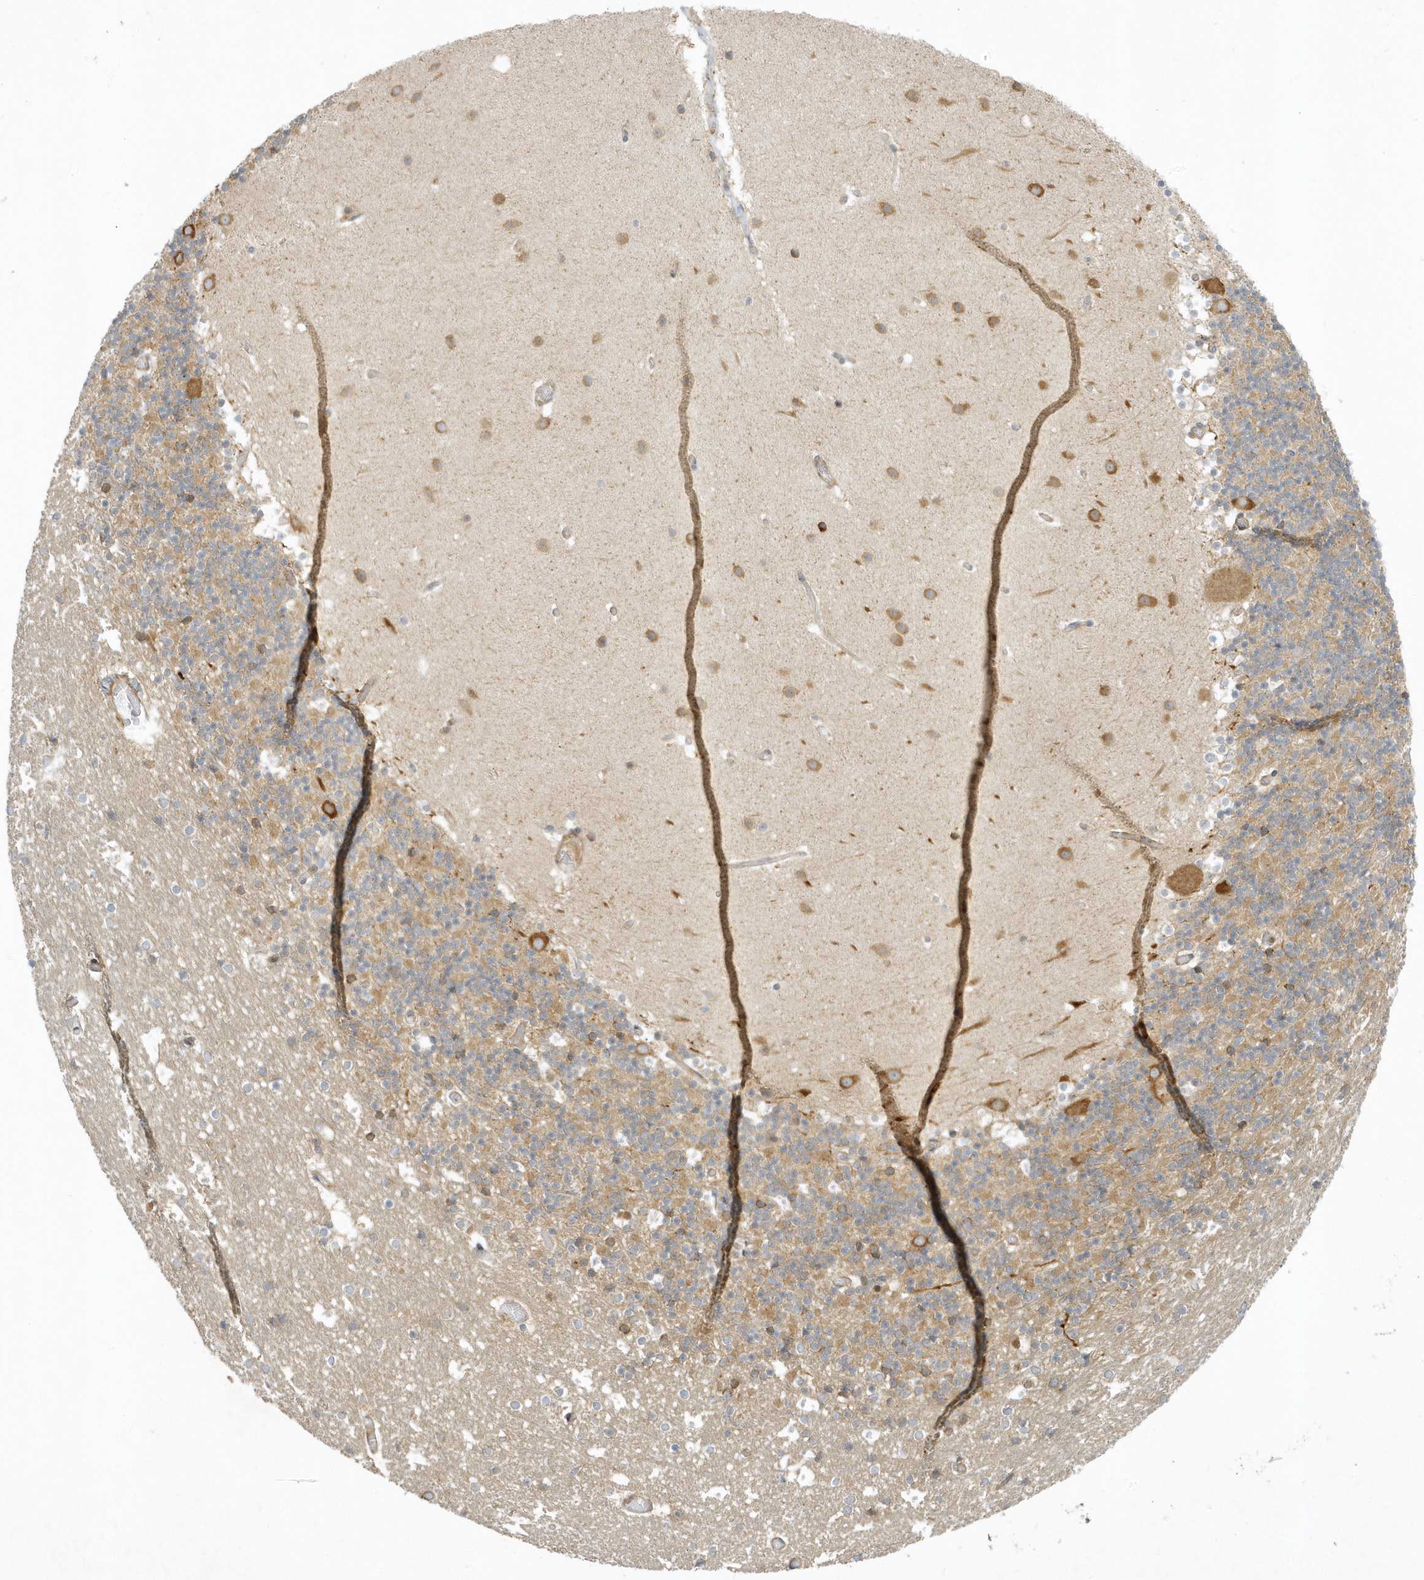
{"staining": {"intensity": "moderate", "quantity": ">75%", "location": "cytoplasmic/membranous"}, "tissue": "cerebellum", "cell_type": "Cells in granular layer", "image_type": "normal", "snomed": [{"axis": "morphology", "description": "Normal tissue, NOS"}, {"axis": "topography", "description": "Cerebellum"}], "caption": "Immunohistochemistry (DAB (3,3'-diaminobenzidine)) staining of benign cerebellum displays moderate cytoplasmic/membranous protein positivity in about >75% of cells in granular layer. The staining is performed using DAB (3,3'-diaminobenzidine) brown chromogen to label protein expression. The nuclei are counter-stained blue using hematoxylin.", "gene": "ZBTB8A", "patient": {"sex": "male", "age": 57}}